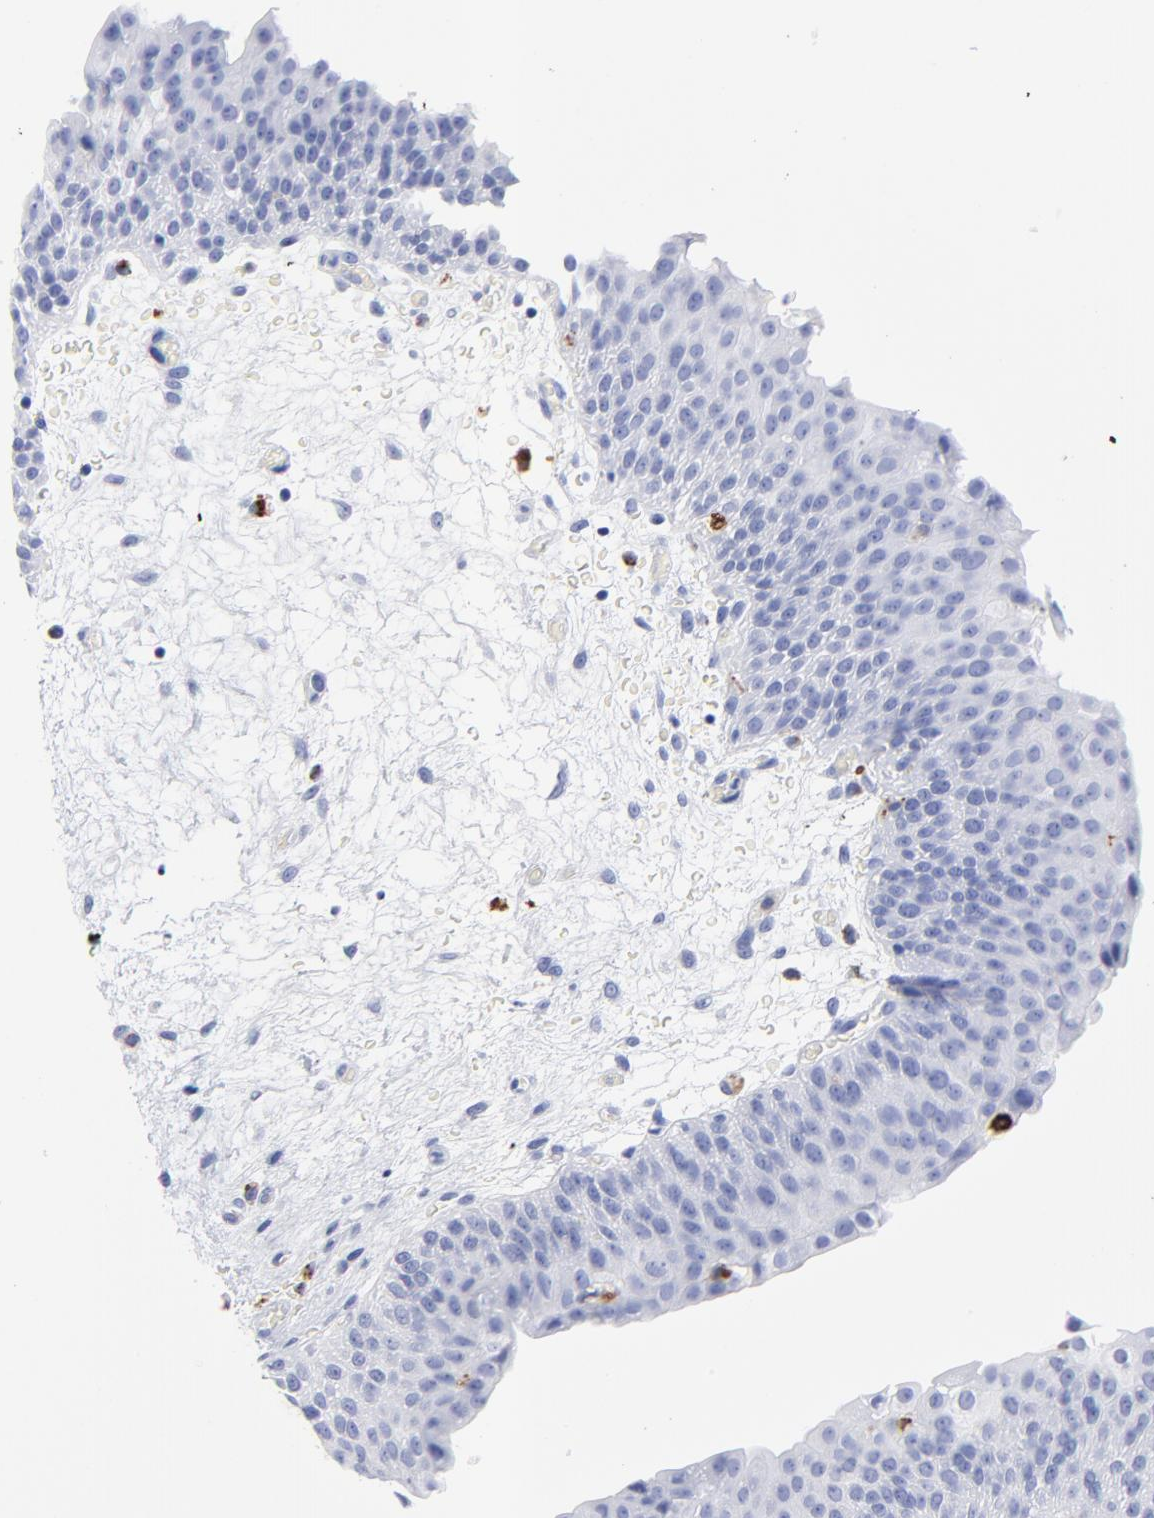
{"staining": {"intensity": "negative", "quantity": "none", "location": "none"}, "tissue": "urinary bladder", "cell_type": "Urothelial cells", "image_type": "normal", "snomed": [{"axis": "morphology", "description": "Normal tissue, NOS"}, {"axis": "morphology", "description": "Dysplasia, NOS"}, {"axis": "topography", "description": "Urinary bladder"}], "caption": "There is no significant positivity in urothelial cells of urinary bladder. (DAB IHC with hematoxylin counter stain).", "gene": "CPVL", "patient": {"sex": "male", "age": 35}}